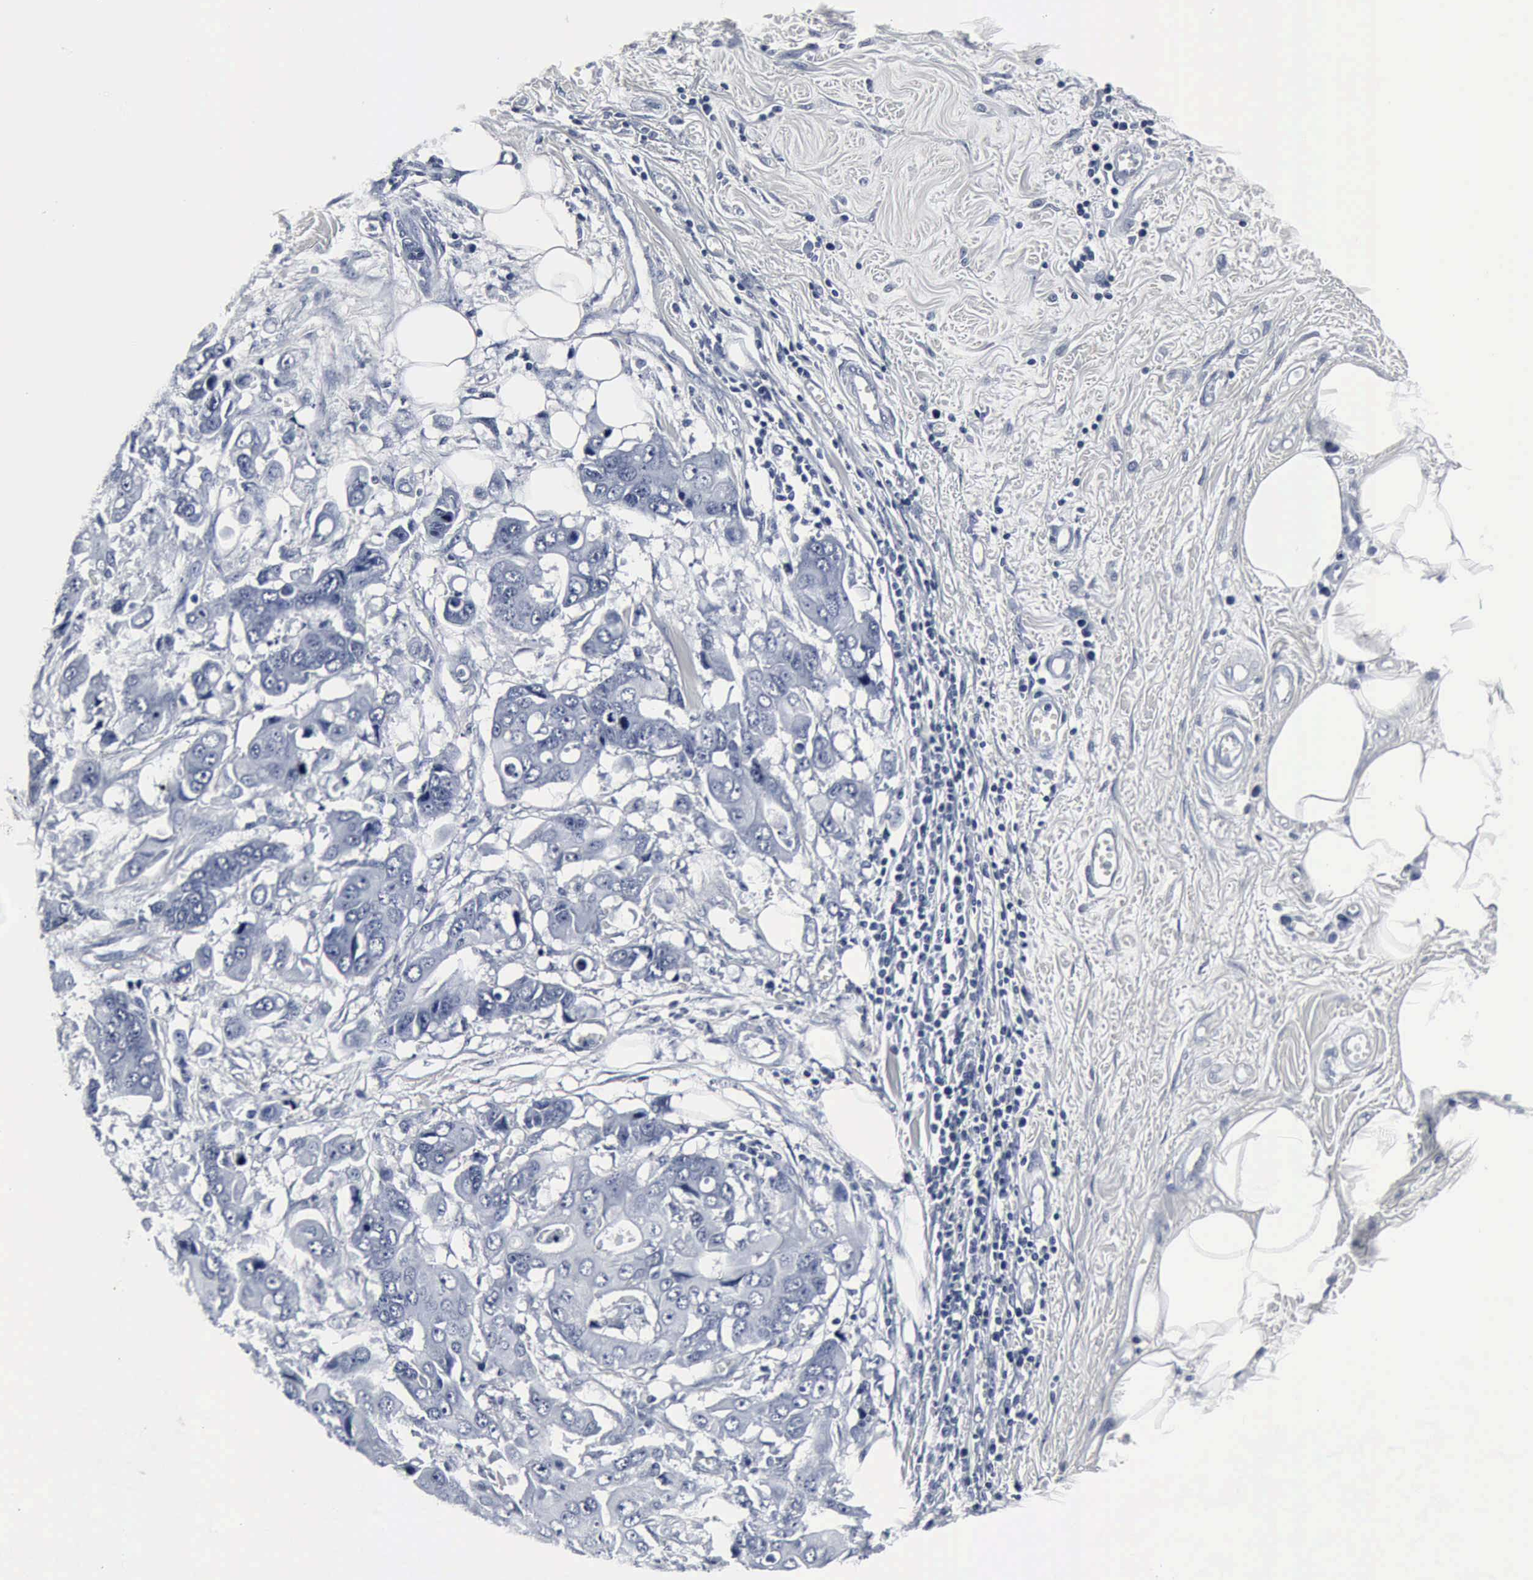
{"staining": {"intensity": "negative", "quantity": "none", "location": "none"}, "tissue": "stomach cancer", "cell_type": "Tumor cells", "image_type": "cancer", "snomed": [{"axis": "morphology", "description": "Adenocarcinoma, NOS"}, {"axis": "topography", "description": "Stomach, upper"}], "caption": "DAB (3,3'-diaminobenzidine) immunohistochemical staining of adenocarcinoma (stomach) shows no significant positivity in tumor cells.", "gene": "SNAP25", "patient": {"sex": "male", "age": 80}}